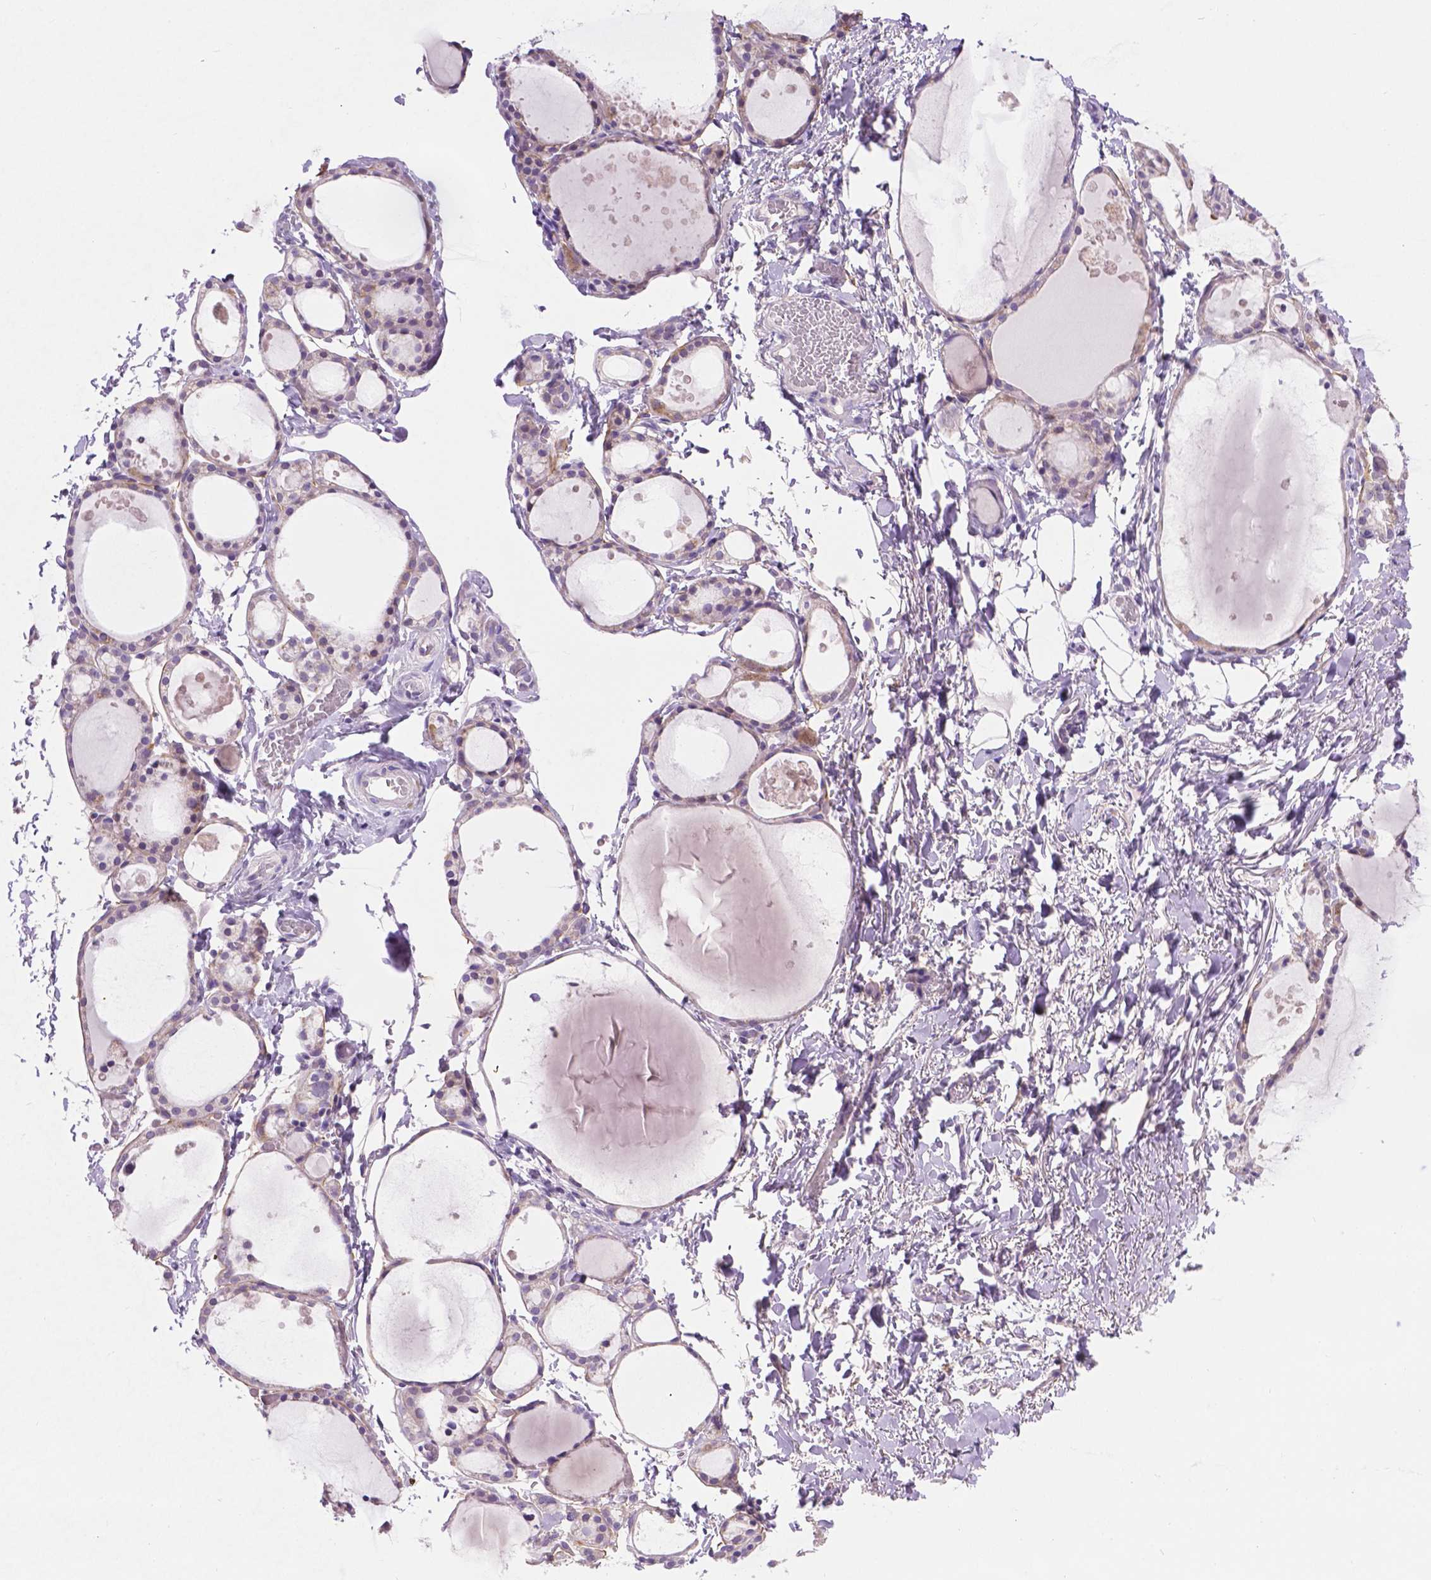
{"staining": {"intensity": "negative", "quantity": "none", "location": "none"}, "tissue": "thyroid gland", "cell_type": "Glandular cells", "image_type": "normal", "snomed": [{"axis": "morphology", "description": "Normal tissue, NOS"}, {"axis": "topography", "description": "Thyroid gland"}], "caption": "Immunohistochemistry (IHC) of benign thyroid gland demonstrates no positivity in glandular cells.", "gene": "CSPG5", "patient": {"sex": "male", "age": 68}}